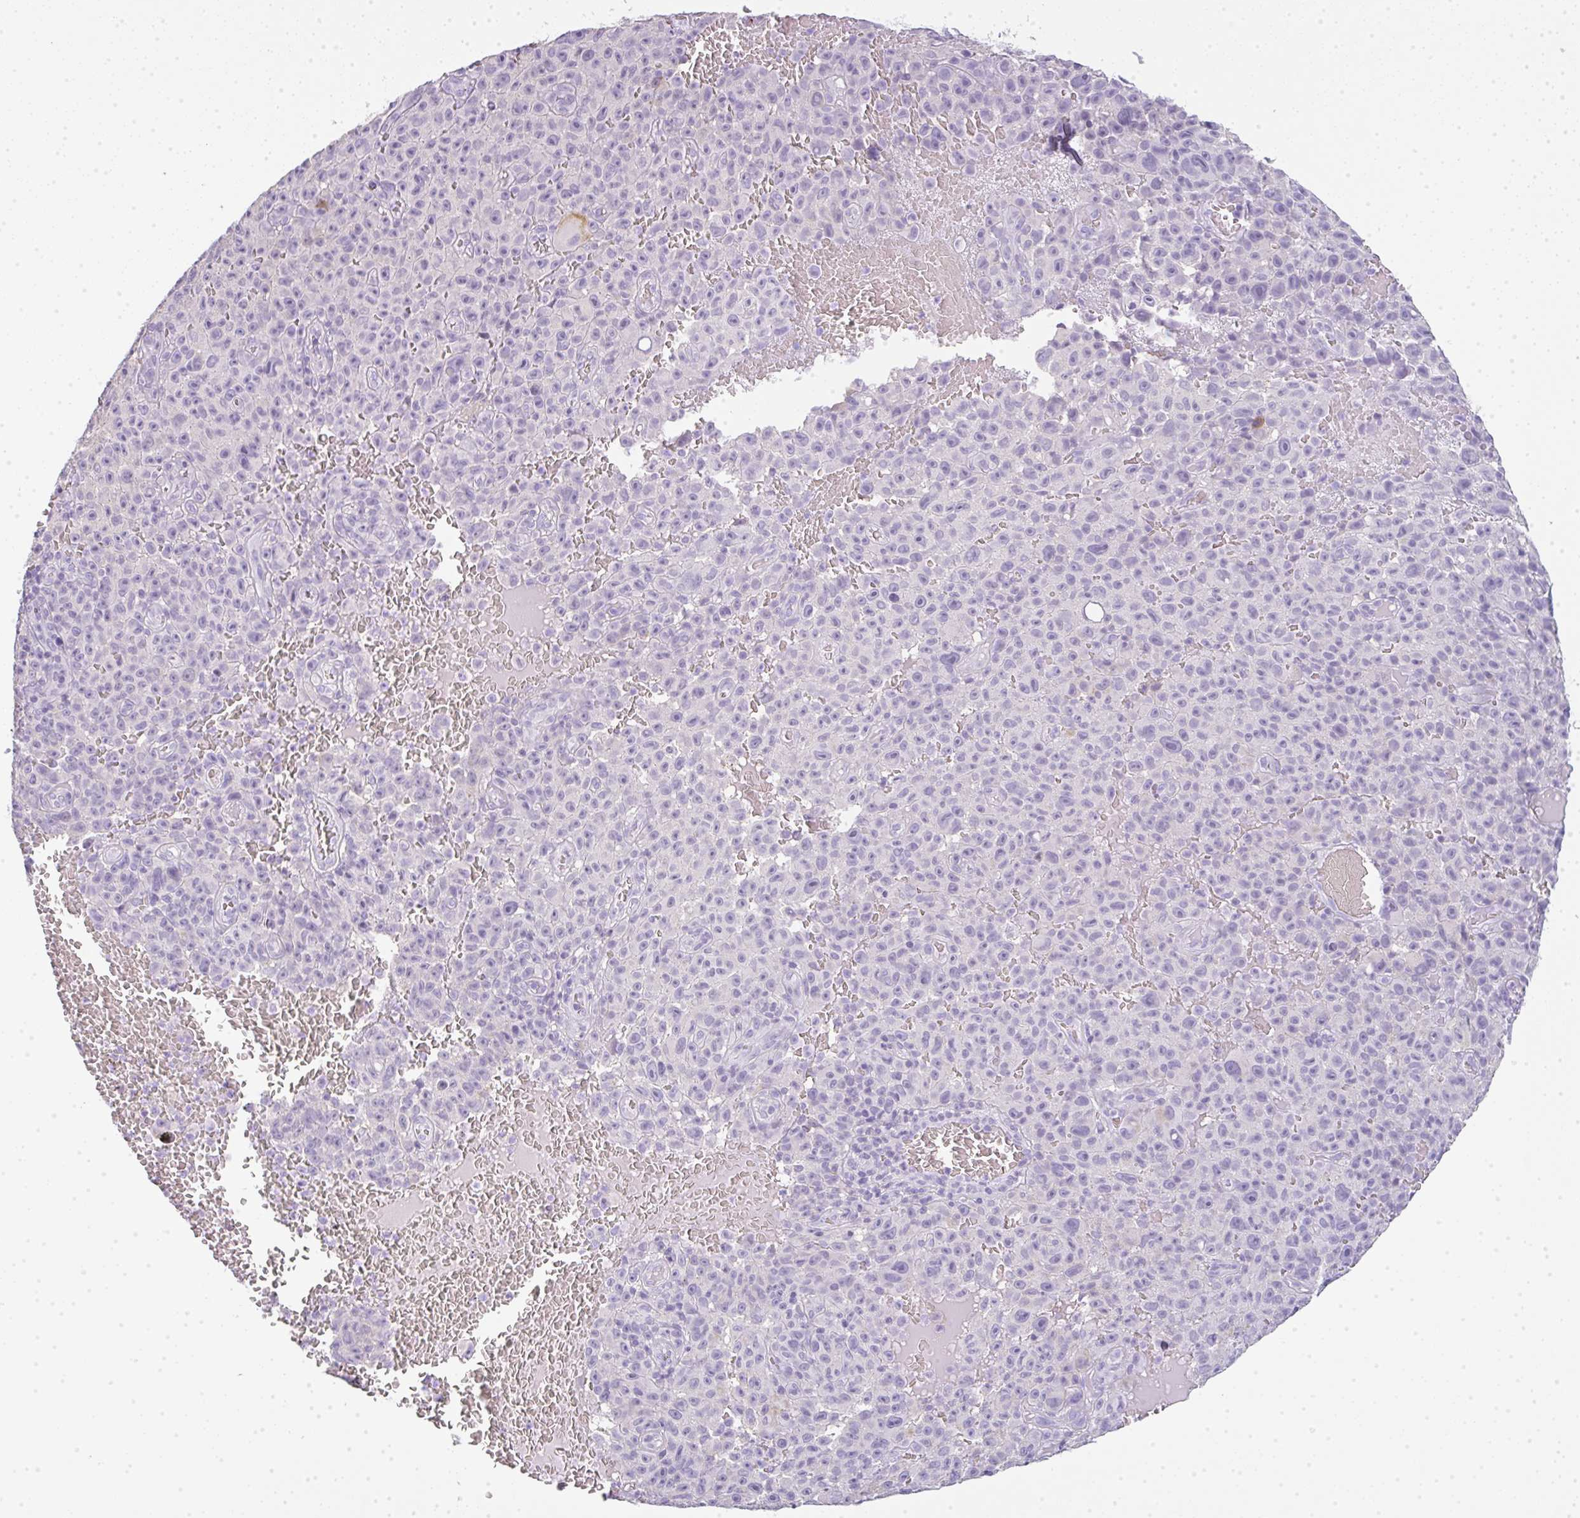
{"staining": {"intensity": "negative", "quantity": "none", "location": "none"}, "tissue": "melanoma", "cell_type": "Tumor cells", "image_type": "cancer", "snomed": [{"axis": "morphology", "description": "Malignant melanoma, NOS"}, {"axis": "topography", "description": "Skin"}], "caption": "This is a image of immunohistochemistry staining of melanoma, which shows no expression in tumor cells.", "gene": "LPAR4", "patient": {"sex": "female", "age": 82}}